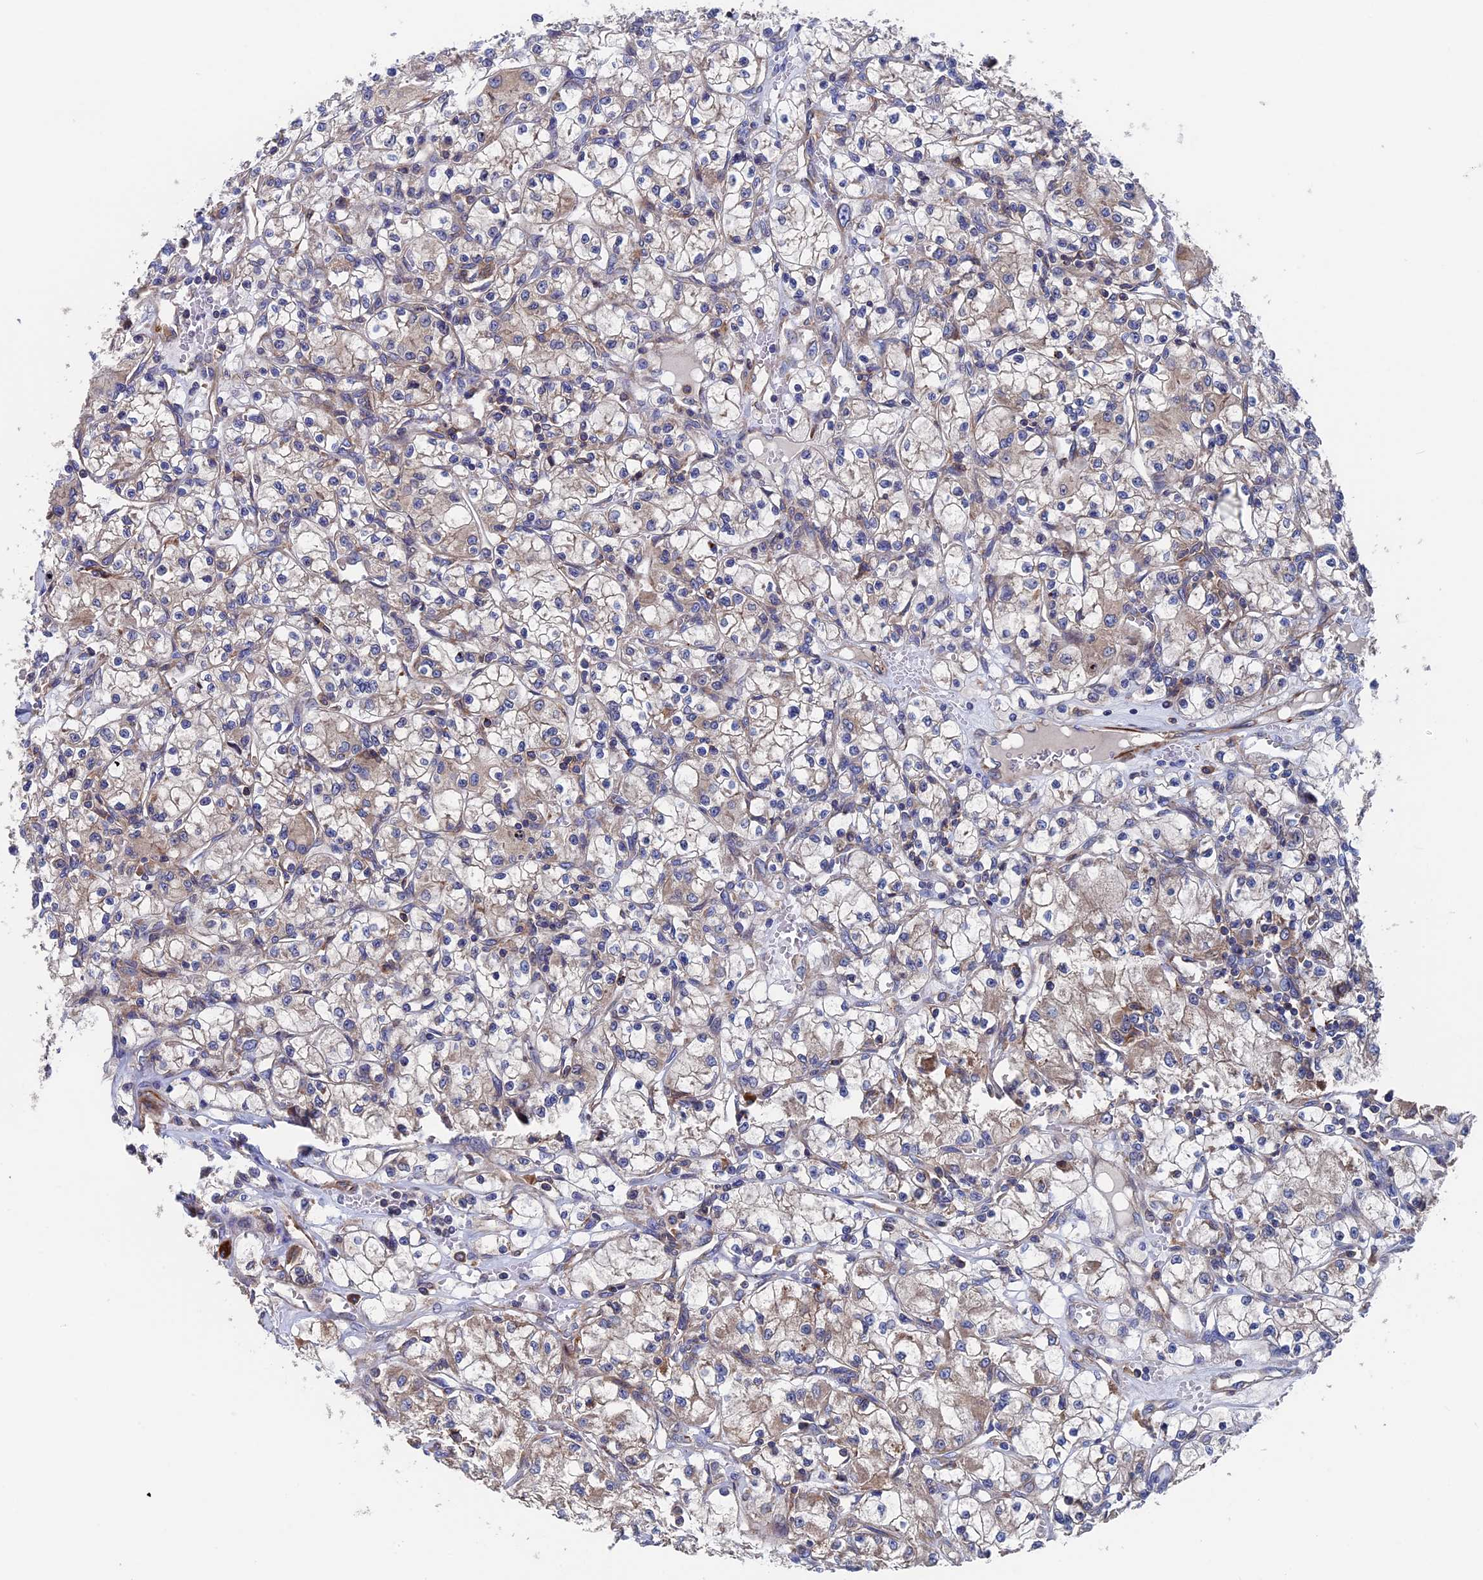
{"staining": {"intensity": "weak", "quantity": "25%-75%", "location": "cytoplasmic/membranous"}, "tissue": "renal cancer", "cell_type": "Tumor cells", "image_type": "cancer", "snomed": [{"axis": "morphology", "description": "Adenocarcinoma, NOS"}, {"axis": "topography", "description": "Kidney"}], "caption": "Weak cytoplasmic/membranous expression is seen in approximately 25%-75% of tumor cells in renal cancer (adenocarcinoma).", "gene": "DNAJC3", "patient": {"sex": "female", "age": 59}}